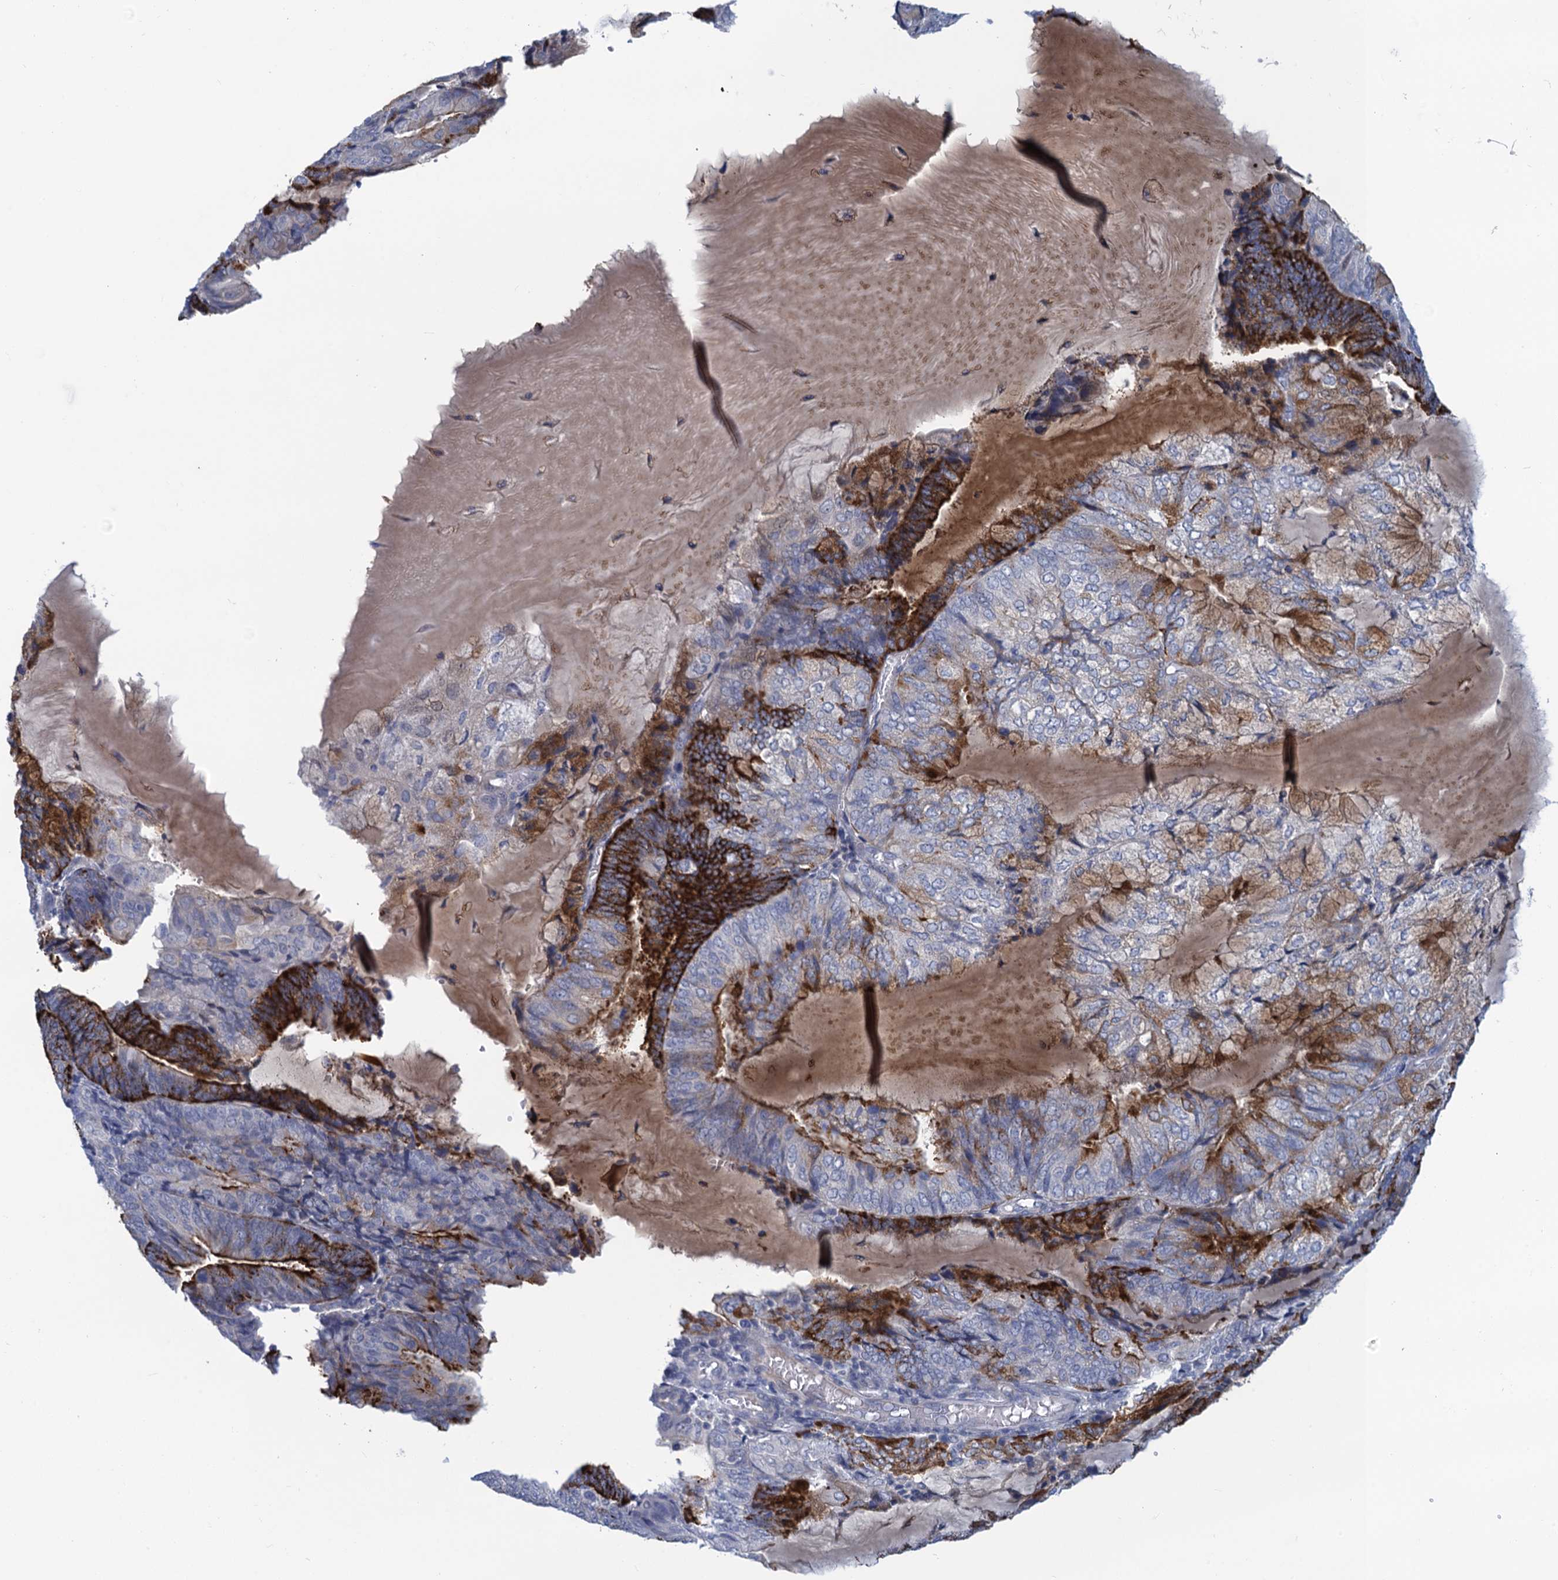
{"staining": {"intensity": "strong", "quantity": "<25%", "location": "cytoplasmic/membranous"}, "tissue": "endometrial cancer", "cell_type": "Tumor cells", "image_type": "cancer", "snomed": [{"axis": "morphology", "description": "Adenocarcinoma, NOS"}, {"axis": "topography", "description": "Endometrium"}], "caption": "Protein expression analysis of human endometrial cancer reveals strong cytoplasmic/membranous staining in about <25% of tumor cells. (DAB = brown stain, brightfield microscopy at high magnification).", "gene": "SCEL", "patient": {"sex": "female", "age": 81}}